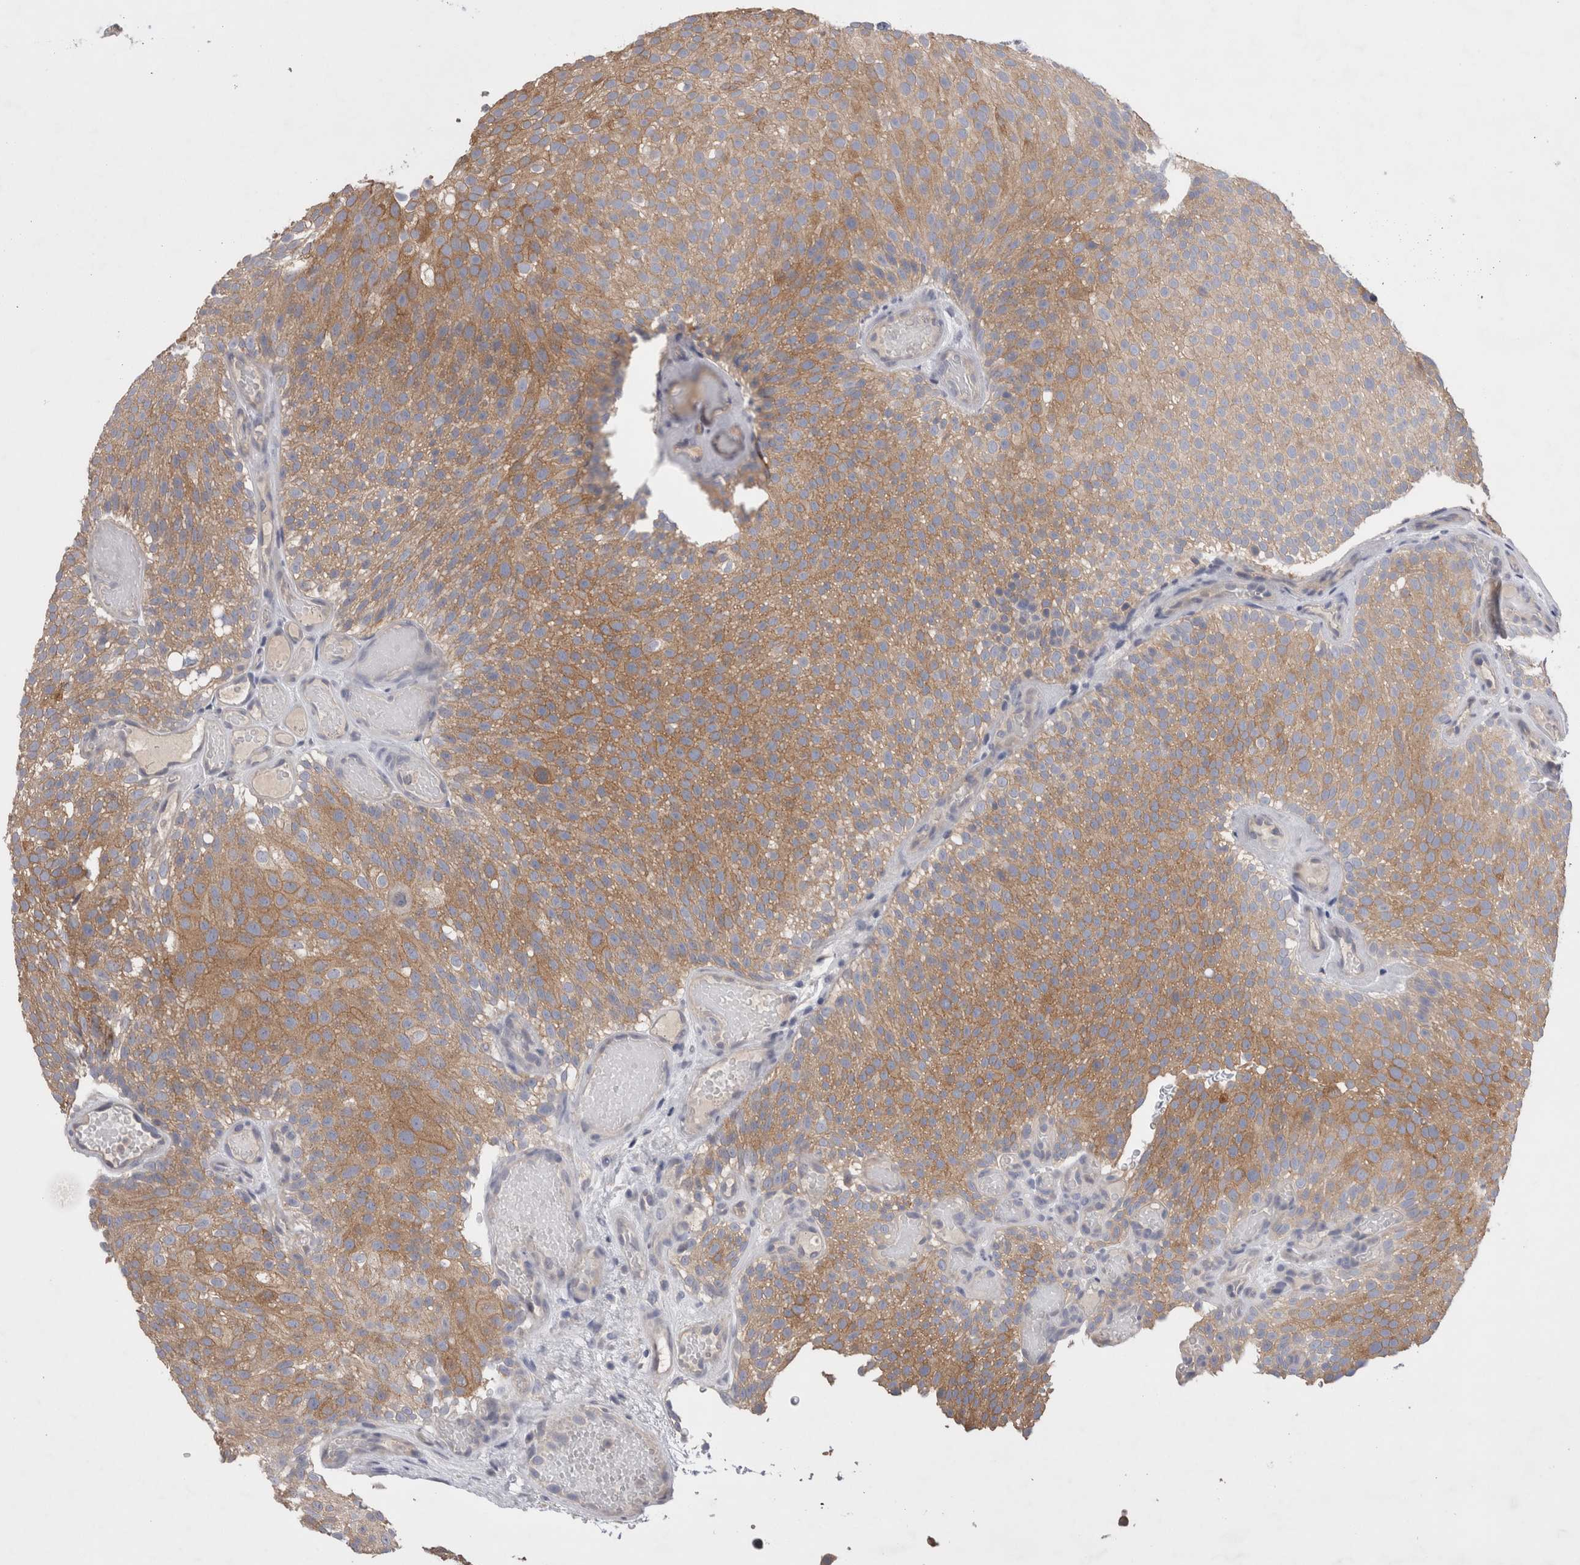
{"staining": {"intensity": "moderate", "quantity": ">75%", "location": "cytoplasmic/membranous"}, "tissue": "urothelial cancer", "cell_type": "Tumor cells", "image_type": "cancer", "snomed": [{"axis": "morphology", "description": "Urothelial carcinoma, Low grade"}, {"axis": "topography", "description": "Urinary bladder"}], "caption": "The photomicrograph exhibits a brown stain indicating the presence of a protein in the cytoplasmic/membranous of tumor cells in urothelial carcinoma (low-grade). Immunohistochemistry (ihc) stains the protein in brown and the nuclei are stained blue.", "gene": "OTOR", "patient": {"sex": "male", "age": 78}}